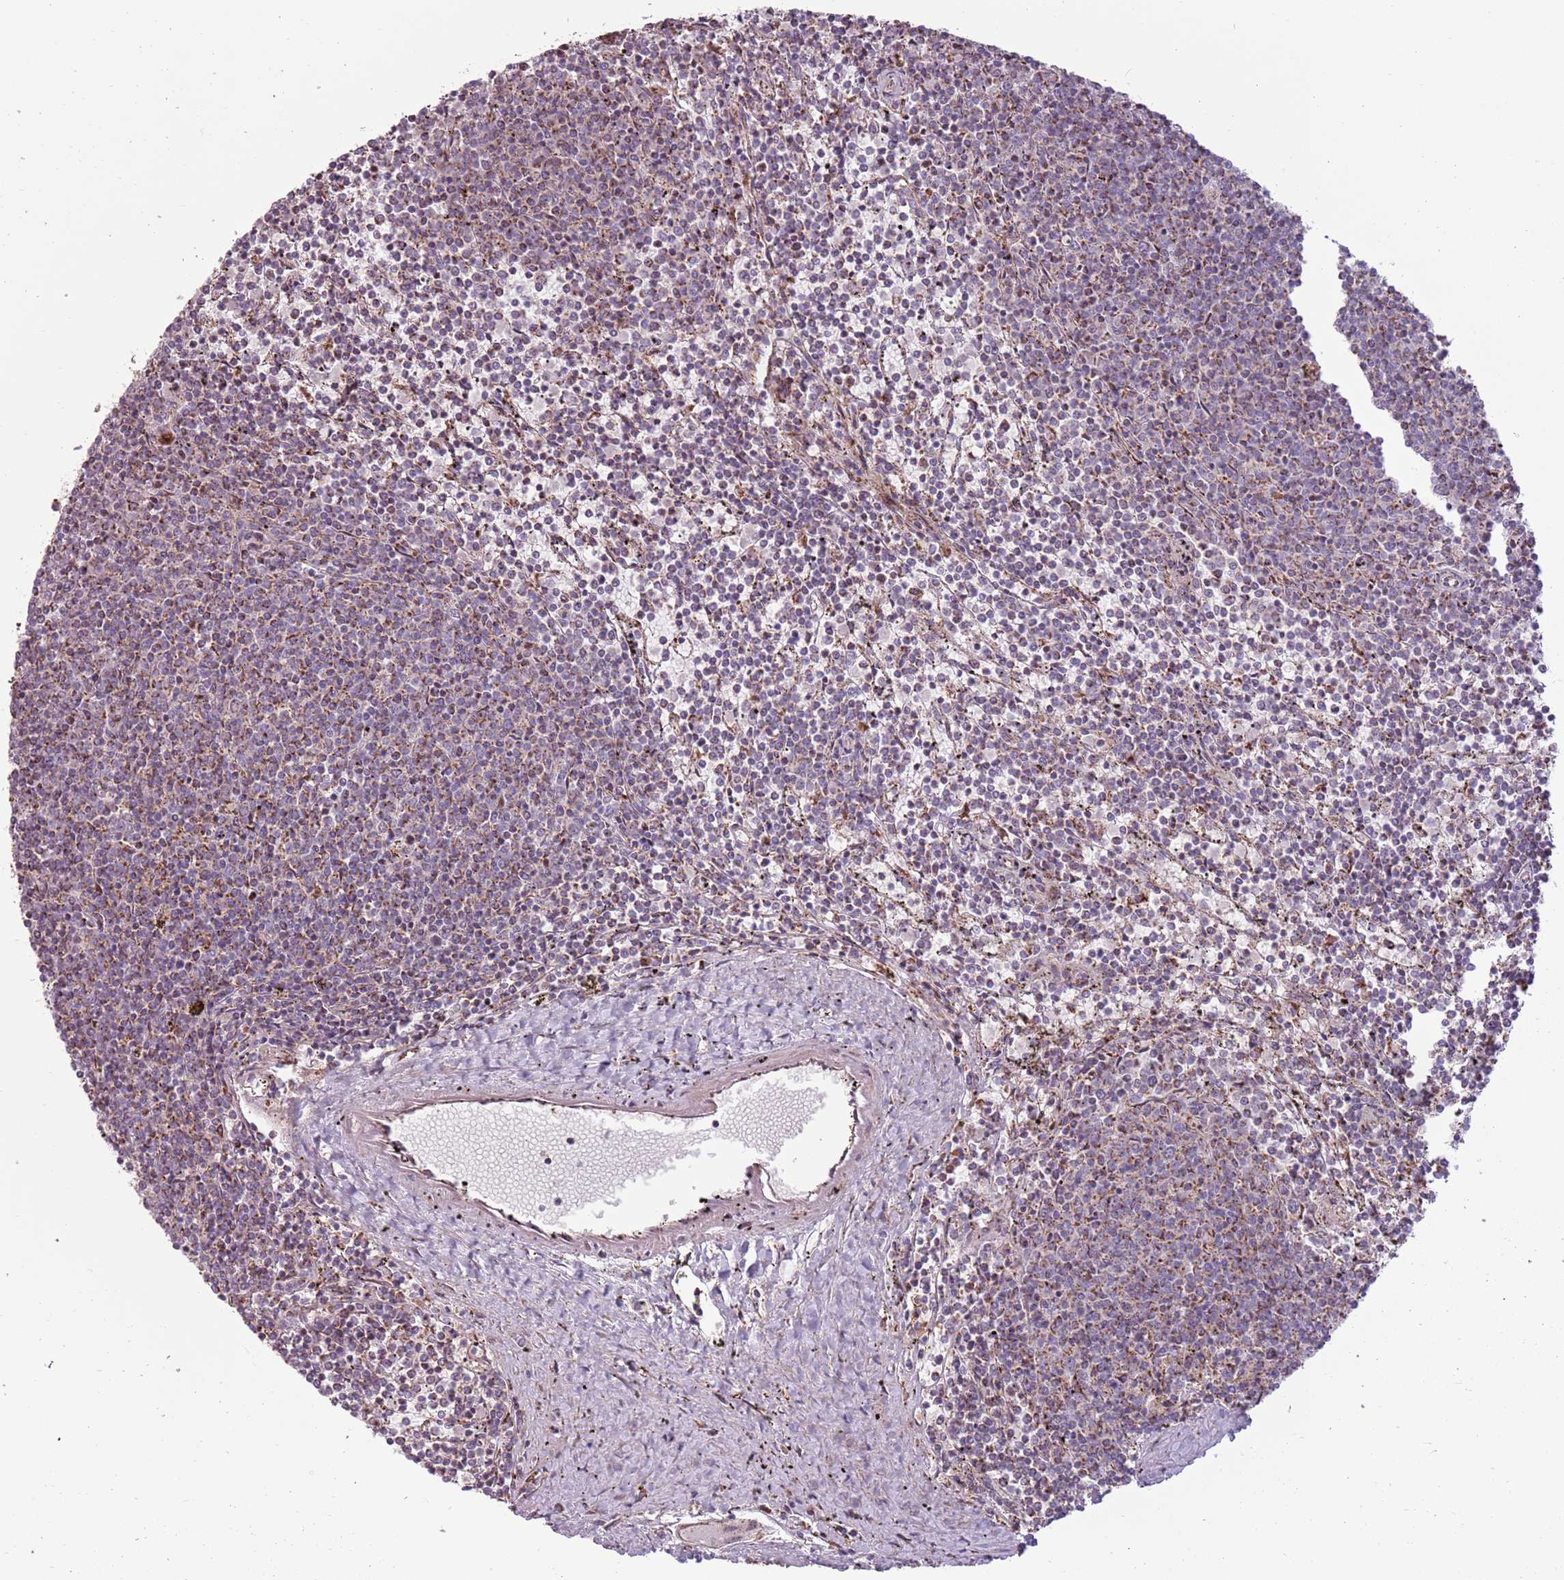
{"staining": {"intensity": "weak", "quantity": "25%-75%", "location": "cytoplasmic/membranous"}, "tissue": "lymphoma", "cell_type": "Tumor cells", "image_type": "cancer", "snomed": [{"axis": "morphology", "description": "Malignant lymphoma, non-Hodgkin's type, Low grade"}, {"axis": "topography", "description": "Spleen"}], "caption": "Immunohistochemical staining of lymphoma shows low levels of weak cytoplasmic/membranous staining in about 25%-75% of tumor cells.", "gene": "ZNF530", "patient": {"sex": "female", "age": 50}}